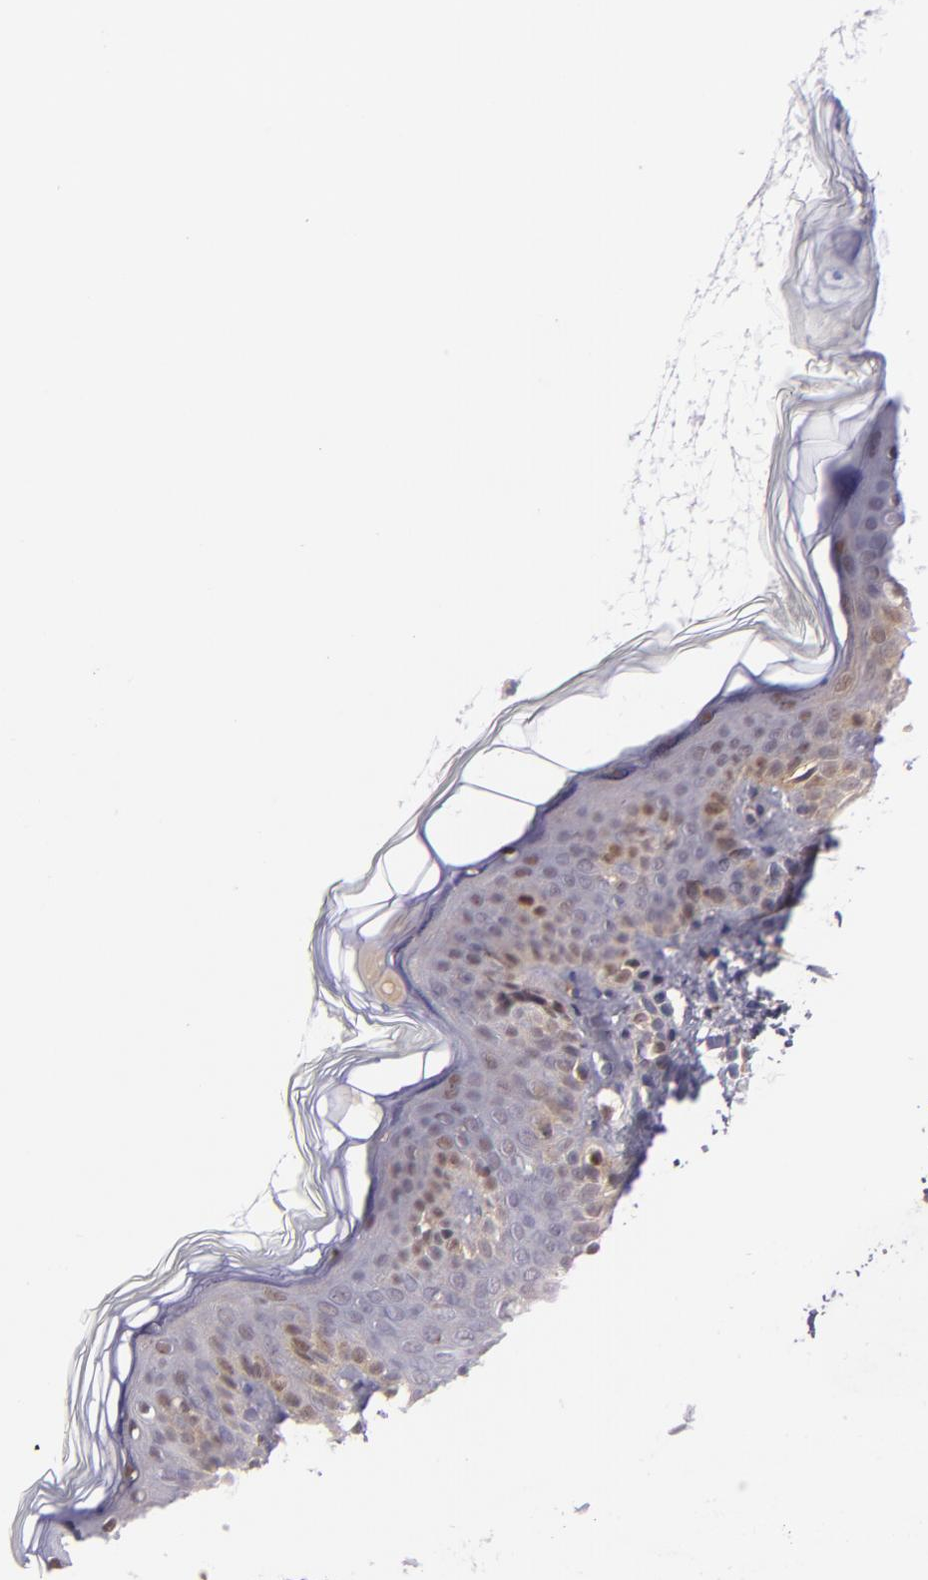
{"staining": {"intensity": "negative", "quantity": "none", "location": "none"}, "tissue": "skin", "cell_type": "Fibroblasts", "image_type": "normal", "snomed": [{"axis": "morphology", "description": "Normal tissue, NOS"}, {"axis": "topography", "description": "Skin"}], "caption": "The image shows no significant staining in fibroblasts of skin.", "gene": "HSPH1", "patient": {"sex": "female", "age": 4}}